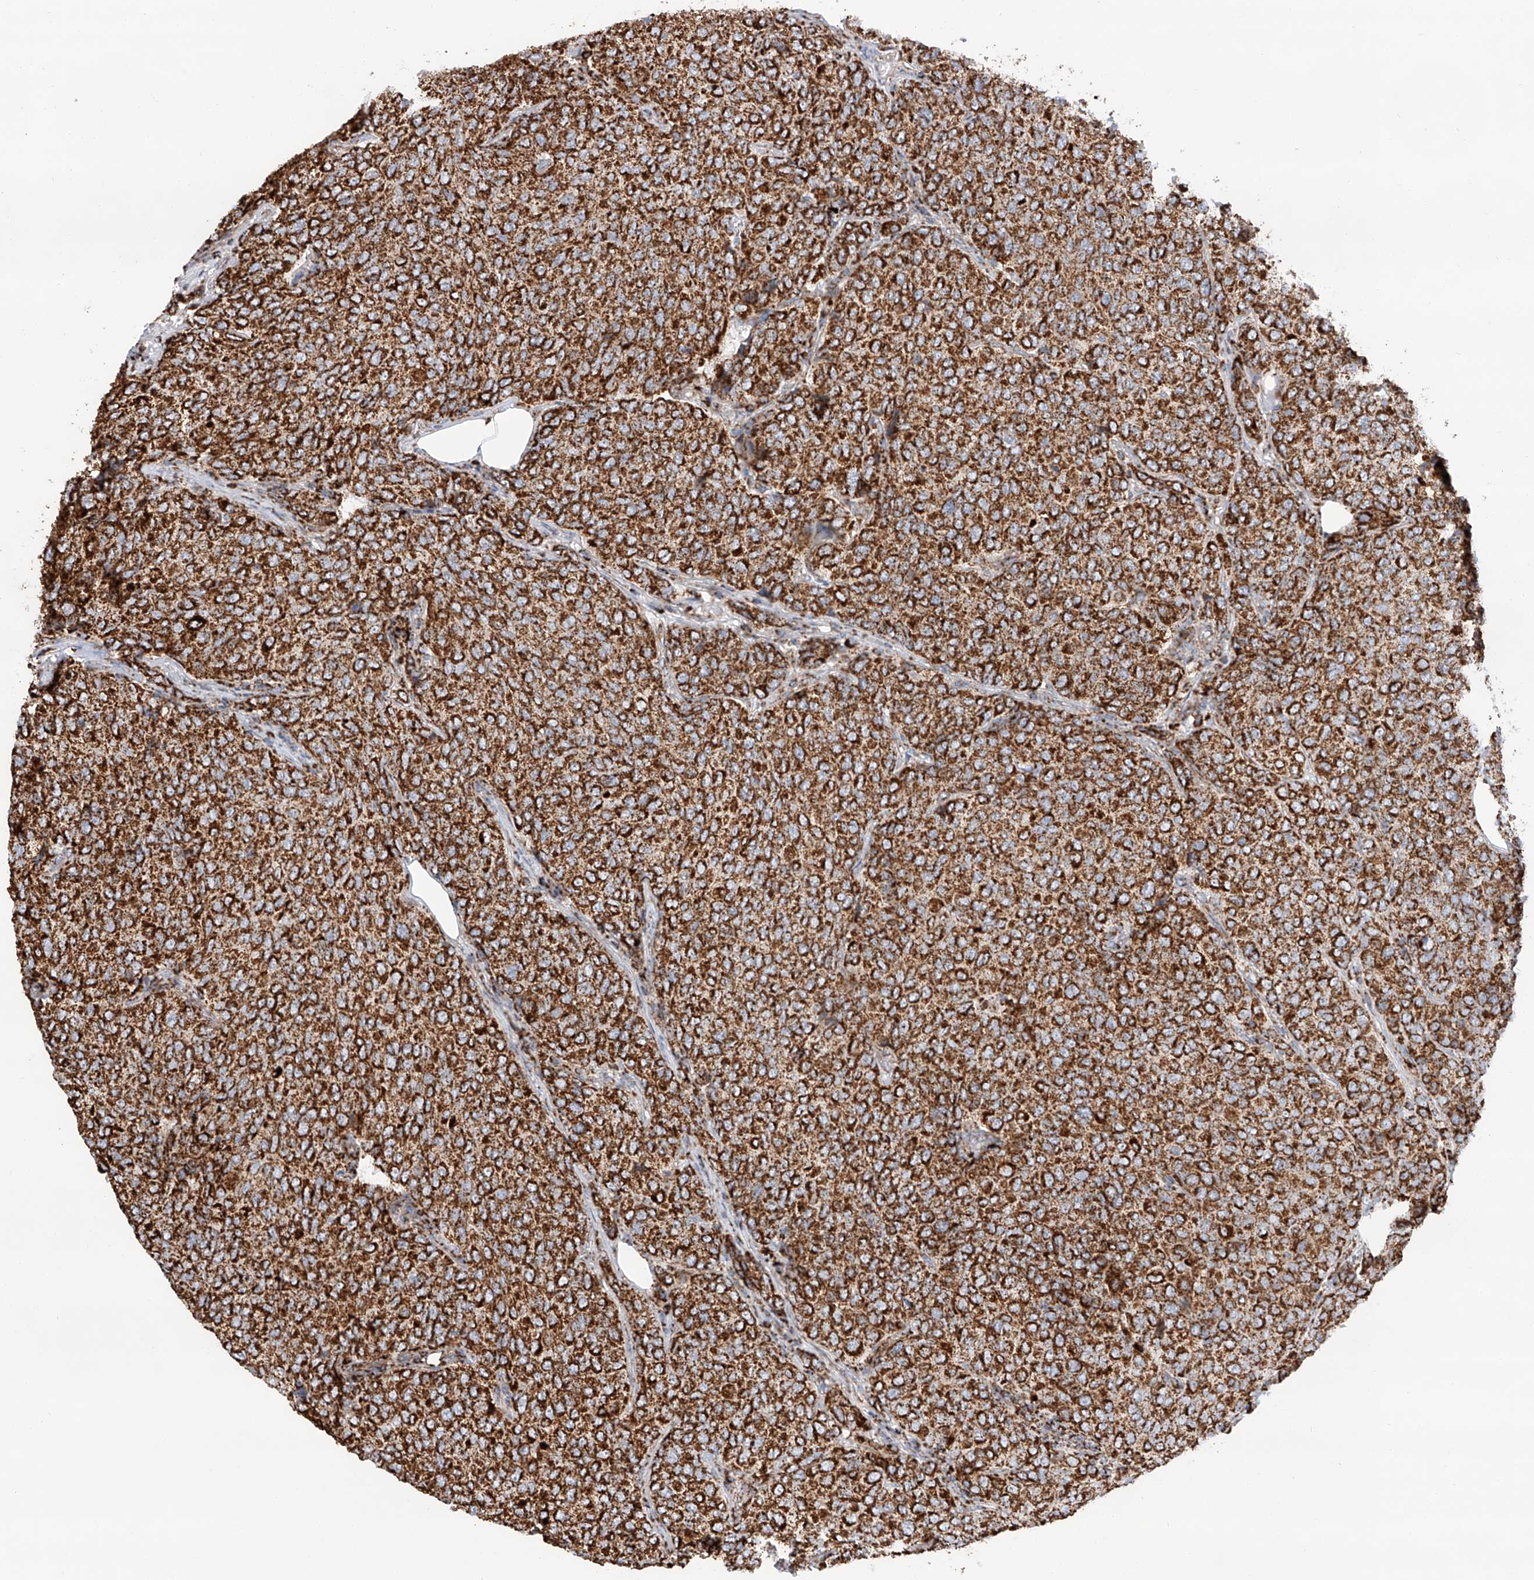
{"staining": {"intensity": "strong", "quantity": ">75%", "location": "cytoplasmic/membranous"}, "tissue": "breast cancer", "cell_type": "Tumor cells", "image_type": "cancer", "snomed": [{"axis": "morphology", "description": "Duct carcinoma"}, {"axis": "topography", "description": "Breast"}], "caption": "This is a photomicrograph of immunohistochemistry staining of breast cancer (intraductal carcinoma), which shows strong expression in the cytoplasmic/membranous of tumor cells.", "gene": "TTC27", "patient": {"sex": "female", "age": 55}}